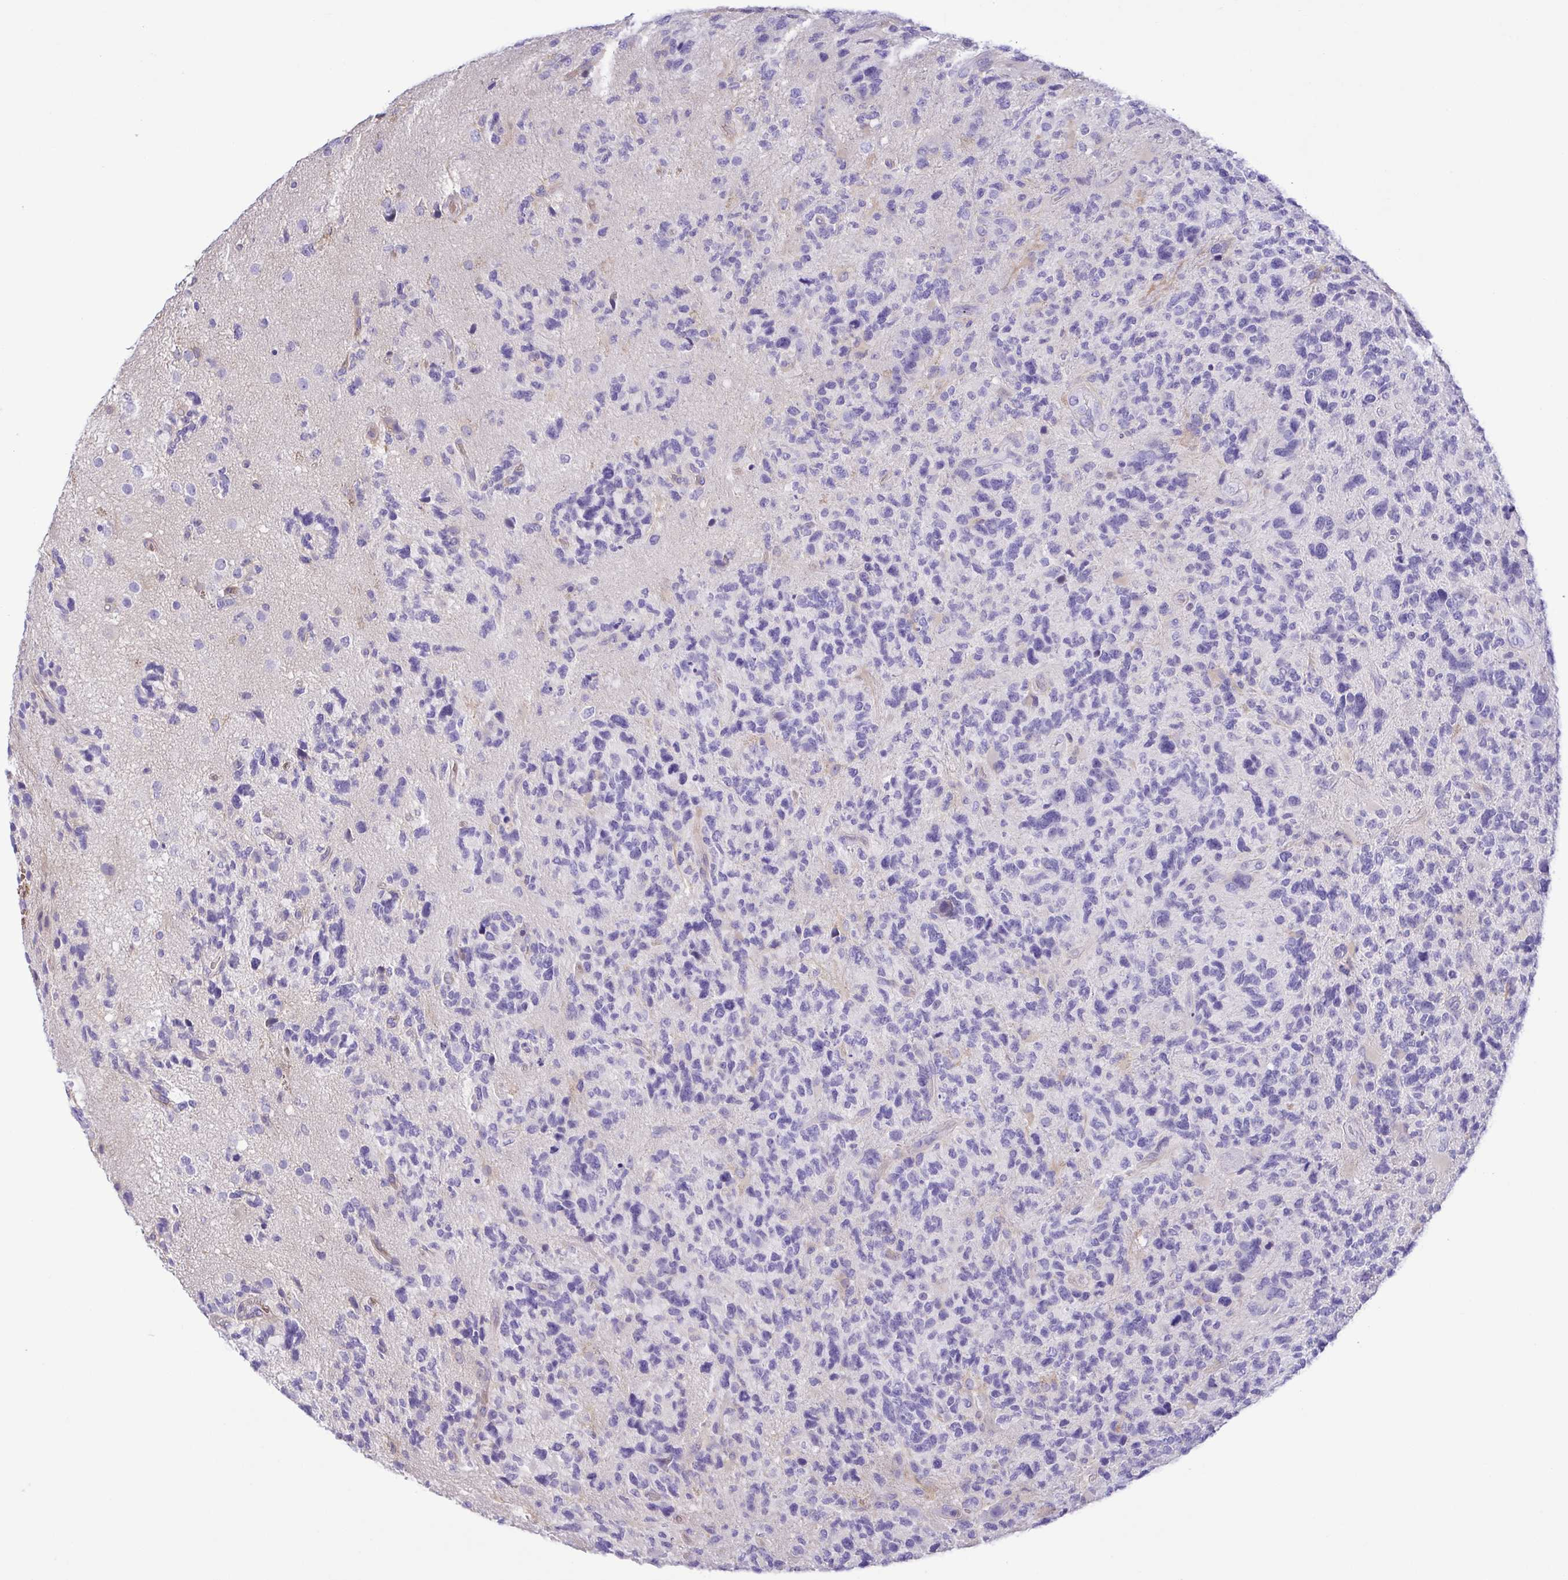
{"staining": {"intensity": "negative", "quantity": "none", "location": "none"}, "tissue": "glioma", "cell_type": "Tumor cells", "image_type": "cancer", "snomed": [{"axis": "morphology", "description": "Glioma, malignant, High grade"}, {"axis": "topography", "description": "Brain"}], "caption": "Immunohistochemical staining of human glioma exhibits no significant expression in tumor cells.", "gene": "EPB42", "patient": {"sex": "female", "age": 71}}